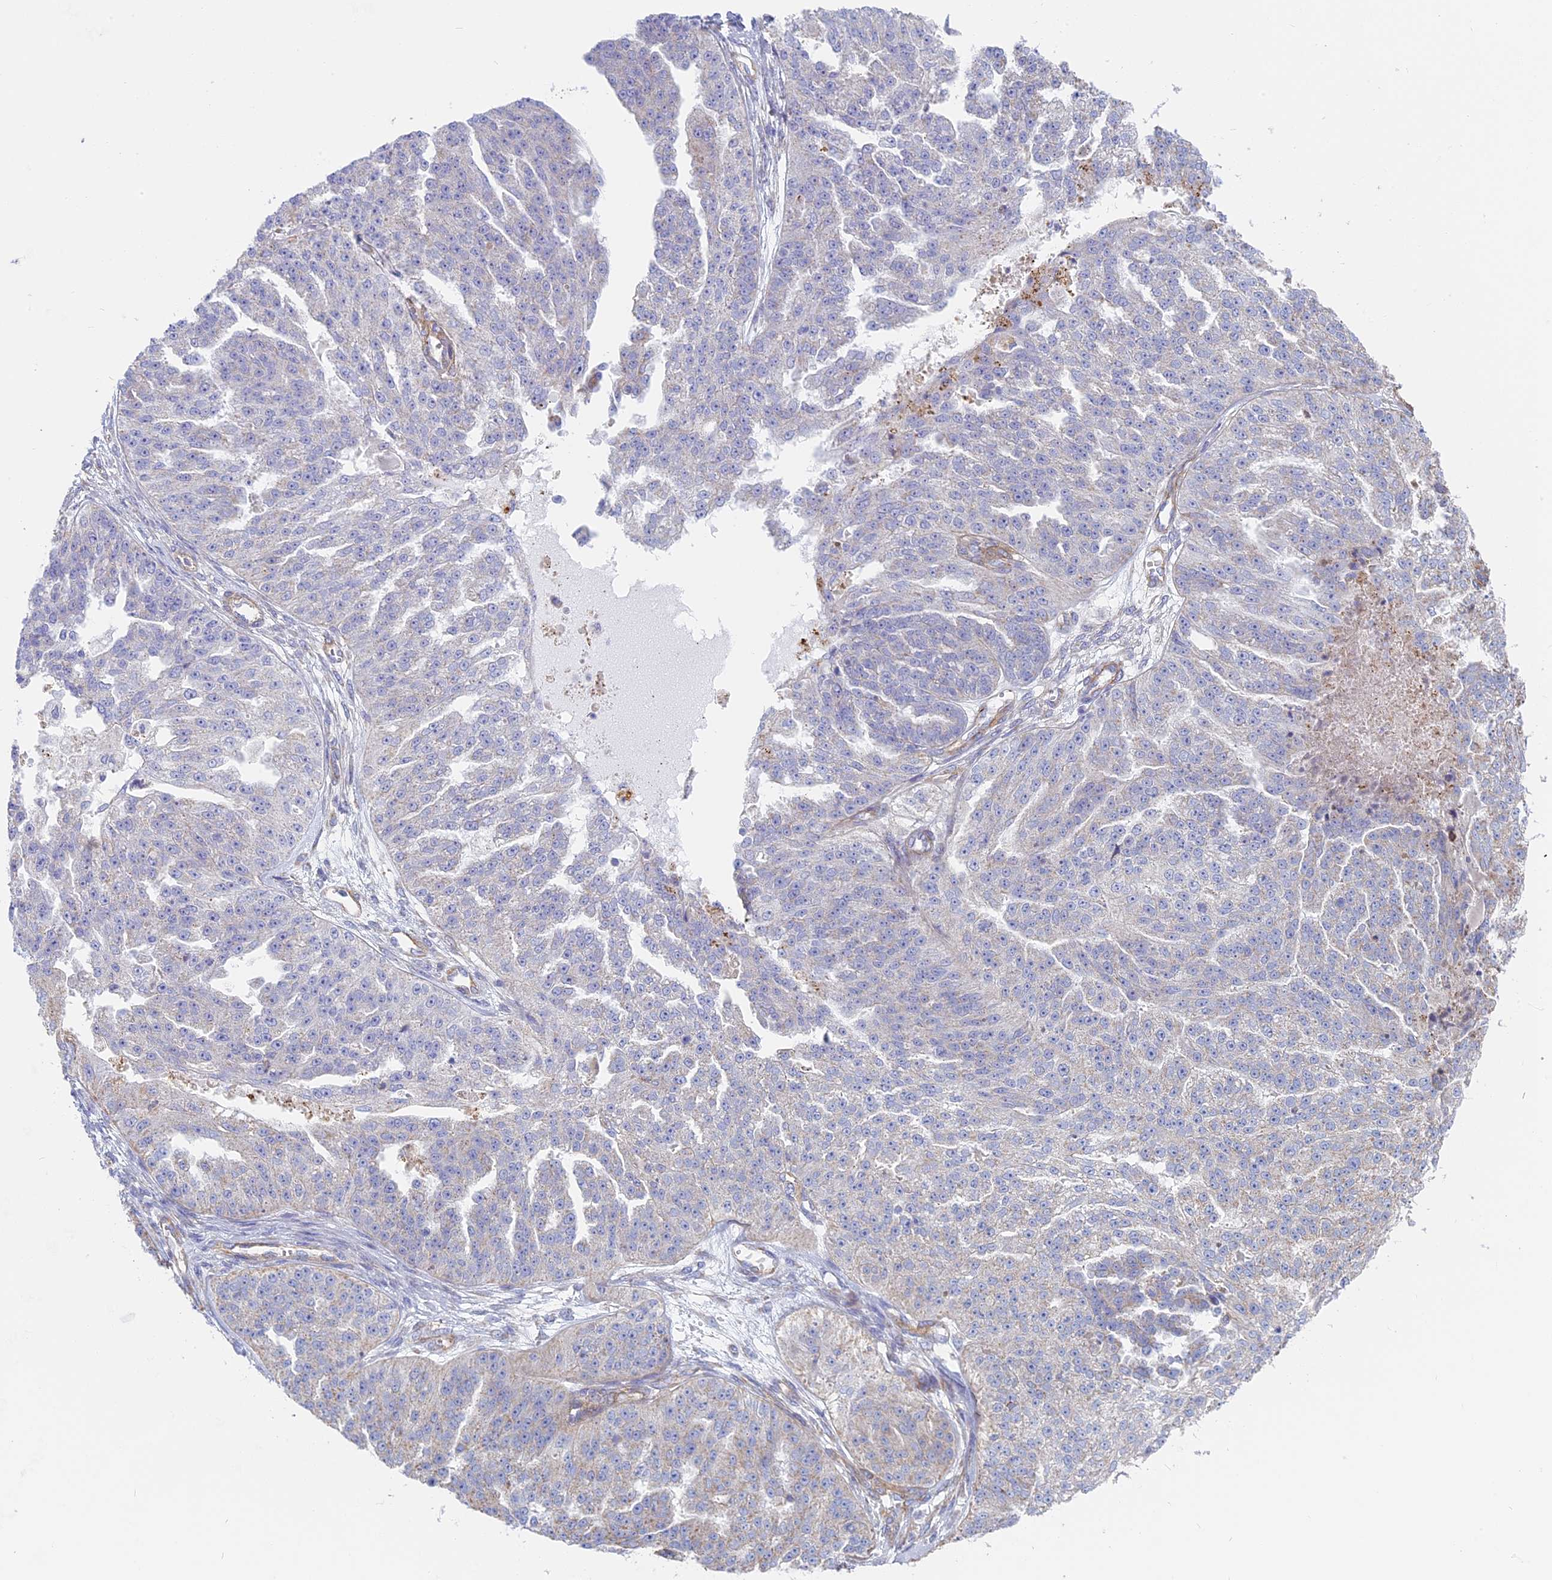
{"staining": {"intensity": "negative", "quantity": "none", "location": "none"}, "tissue": "ovarian cancer", "cell_type": "Tumor cells", "image_type": "cancer", "snomed": [{"axis": "morphology", "description": "Cystadenocarcinoma, serous, NOS"}, {"axis": "topography", "description": "Ovary"}], "caption": "A micrograph of serous cystadenocarcinoma (ovarian) stained for a protein displays no brown staining in tumor cells.", "gene": "DDA1", "patient": {"sex": "female", "age": 58}}